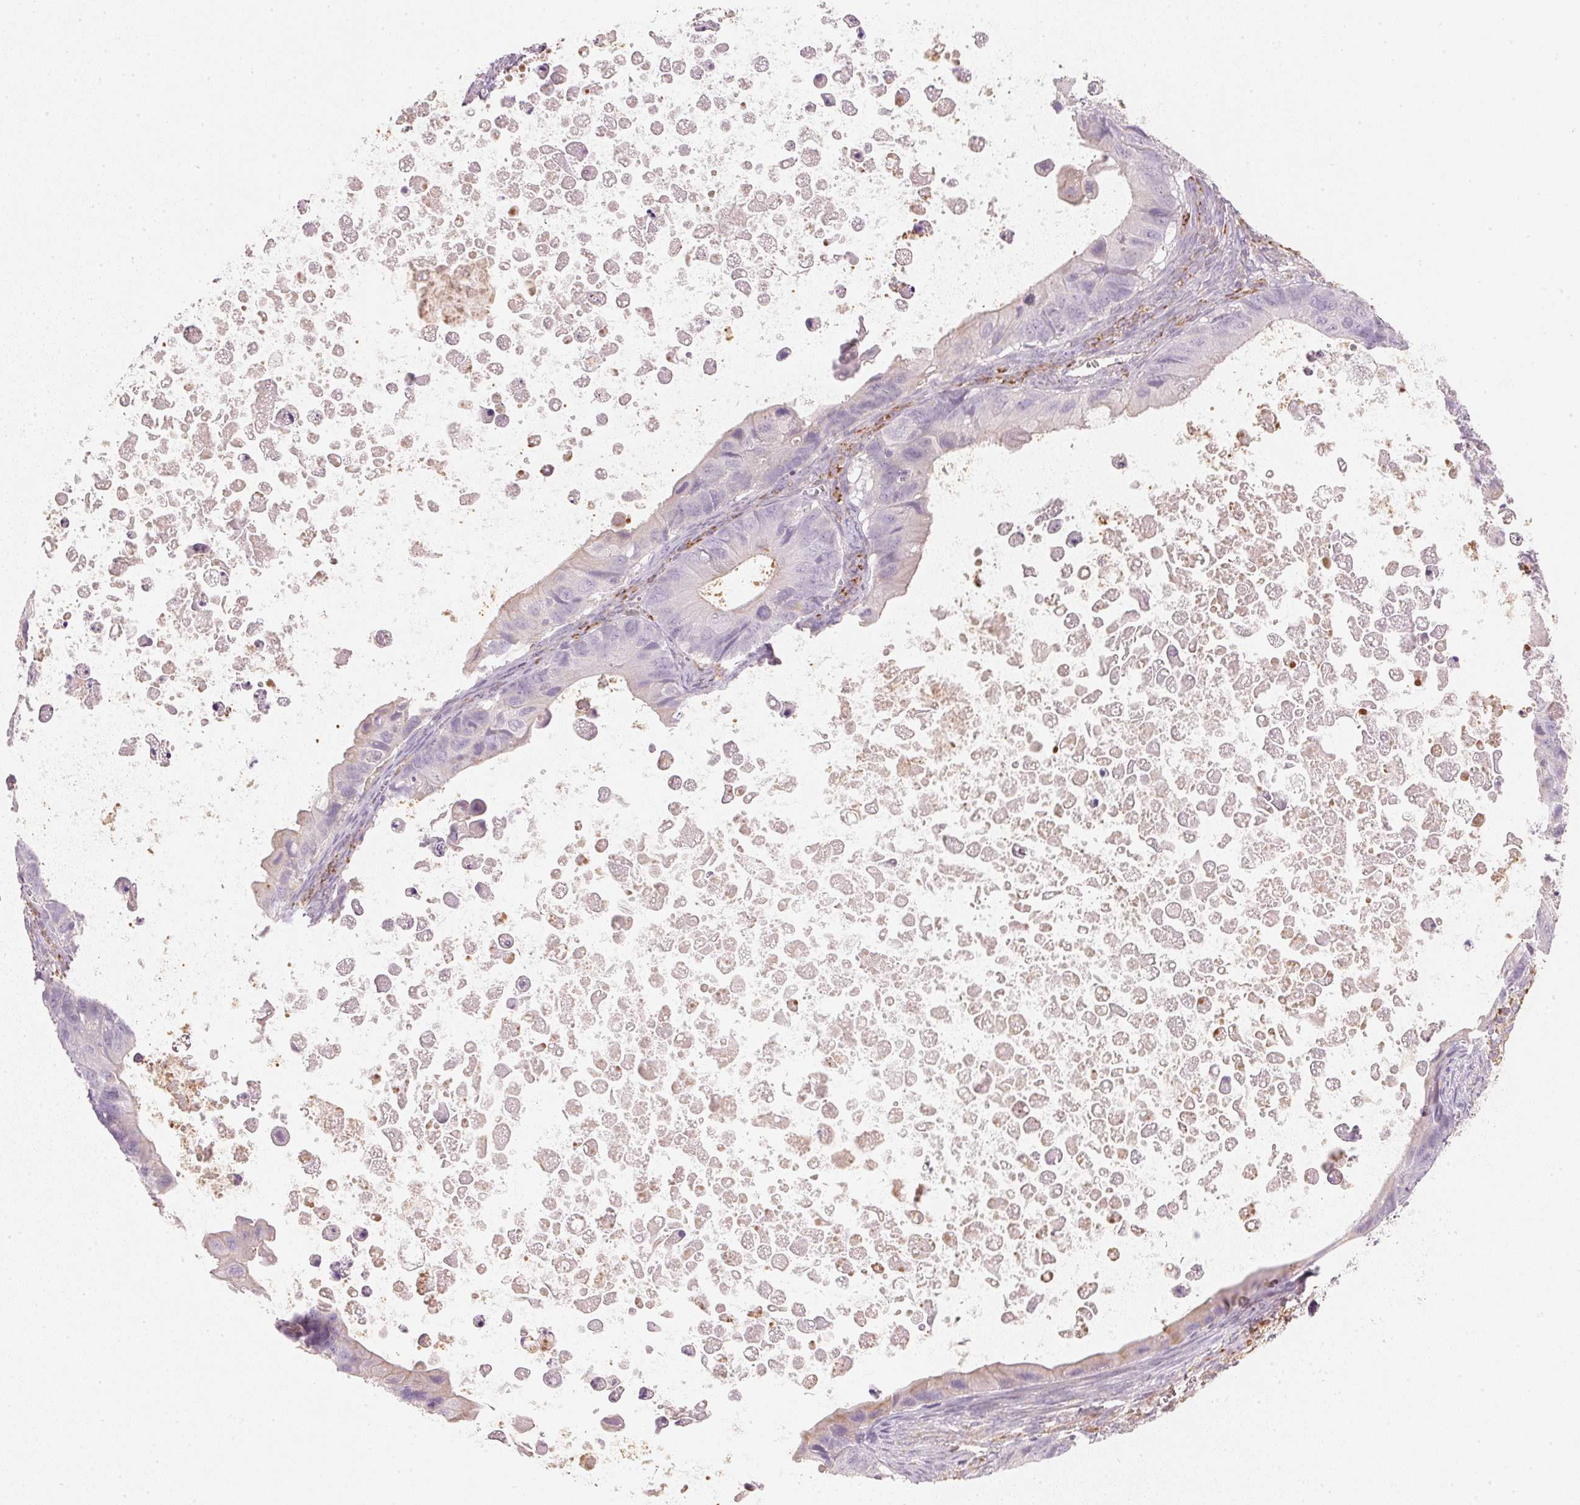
{"staining": {"intensity": "negative", "quantity": "none", "location": "none"}, "tissue": "ovarian cancer", "cell_type": "Tumor cells", "image_type": "cancer", "snomed": [{"axis": "morphology", "description": "Cystadenocarcinoma, mucinous, NOS"}, {"axis": "topography", "description": "Ovary"}], "caption": "Photomicrograph shows no protein staining in tumor cells of ovarian cancer tissue.", "gene": "RMDN2", "patient": {"sex": "female", "age": 64}}